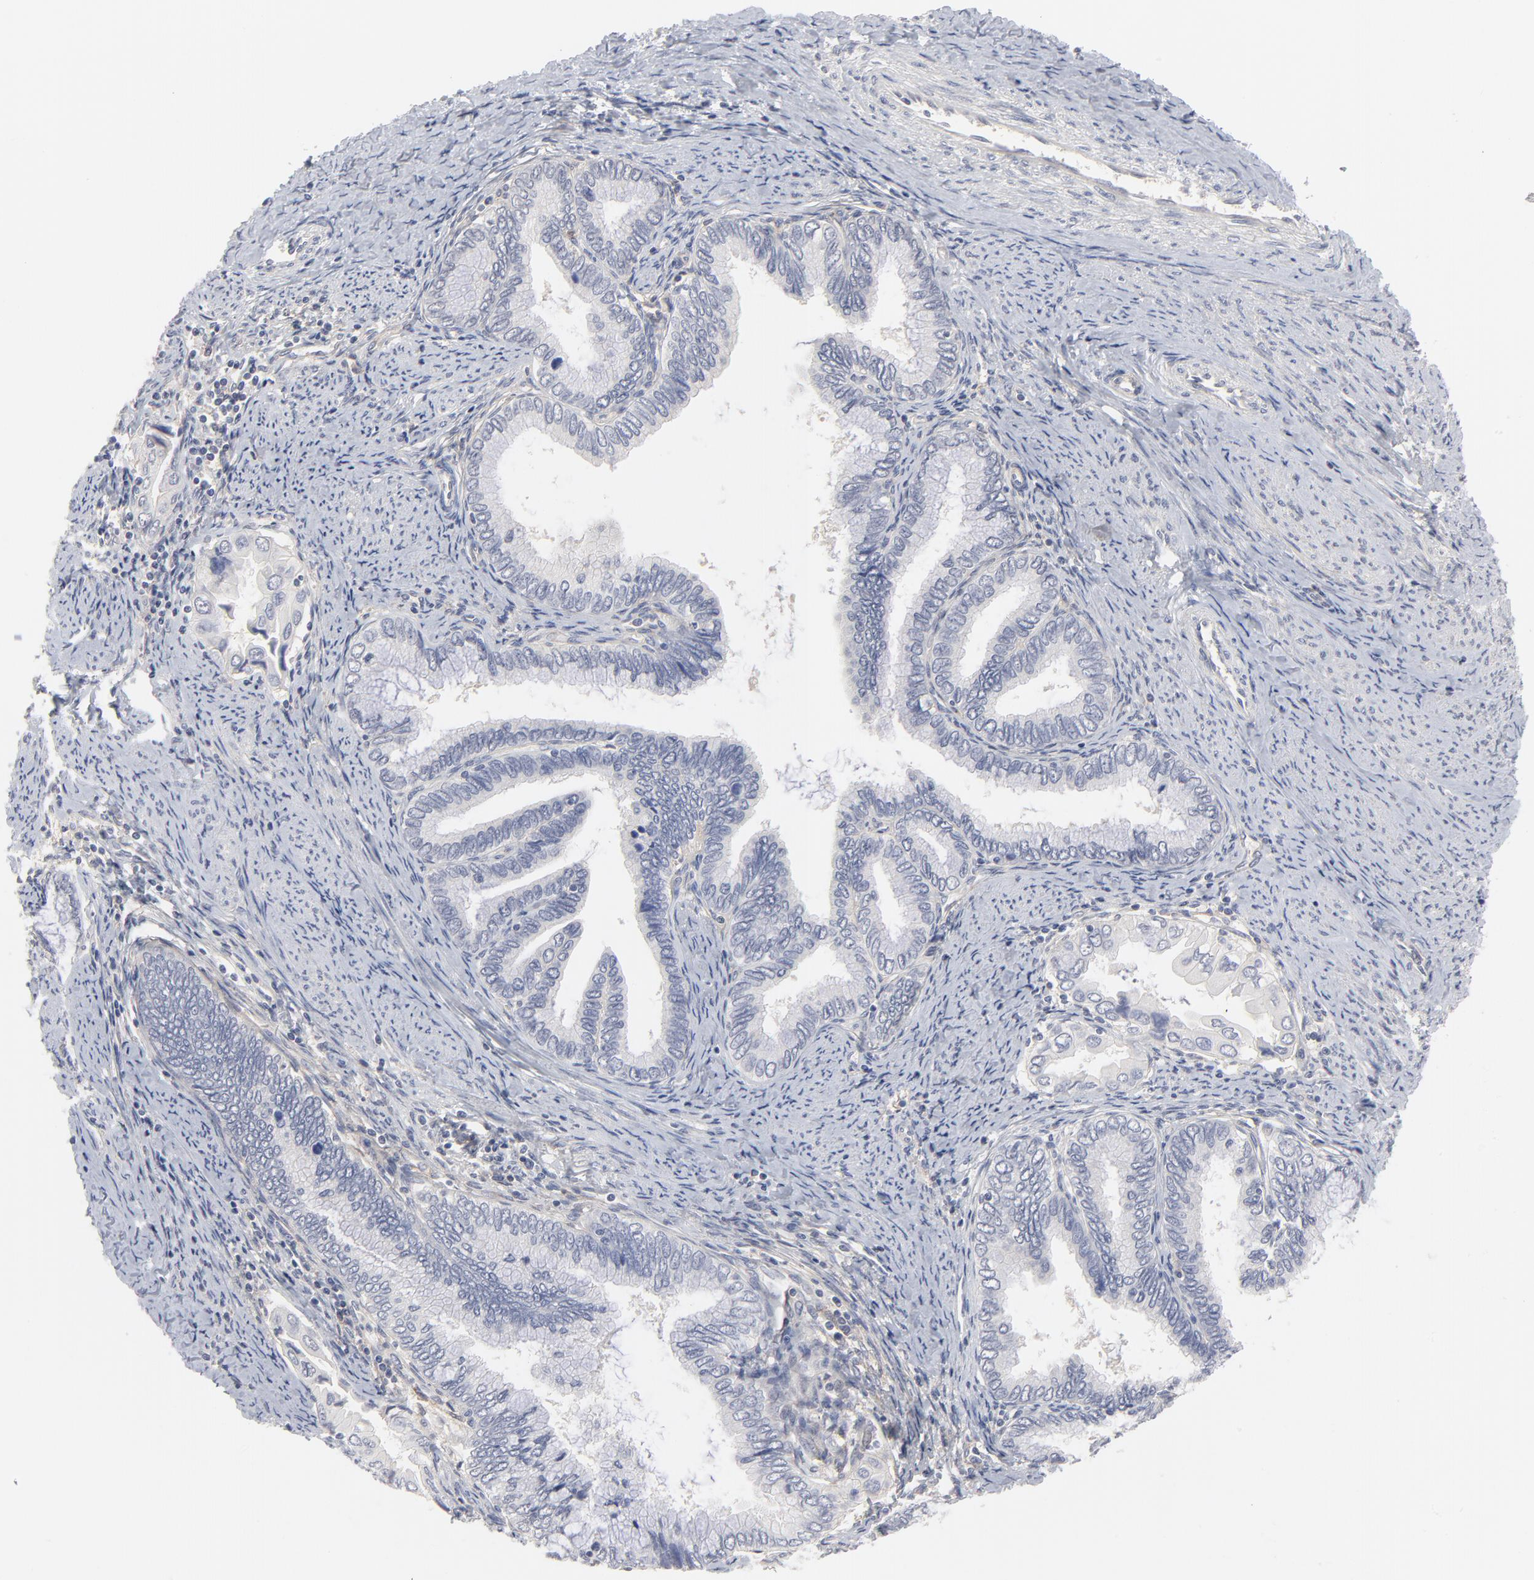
{"staining": {"intensity": "negative", "quantity": "none", "location": "none"}, "tissue": "cervical cancer", "cell_type": "Tumor cells", "image_type": "cancer", "snomed": [{"axis": "morphology", "description": "Adenocarcinoma, NOS"}, {"axis": "topography", "description": "Cervix"}], "caption": "This is a micrograph of immunohistochemistry staining of cervical adenocarcinoma, which shows no staining in tumor cells.", "gene": "SLC16A1", "patient": {"sex": "female", "age": 49}}